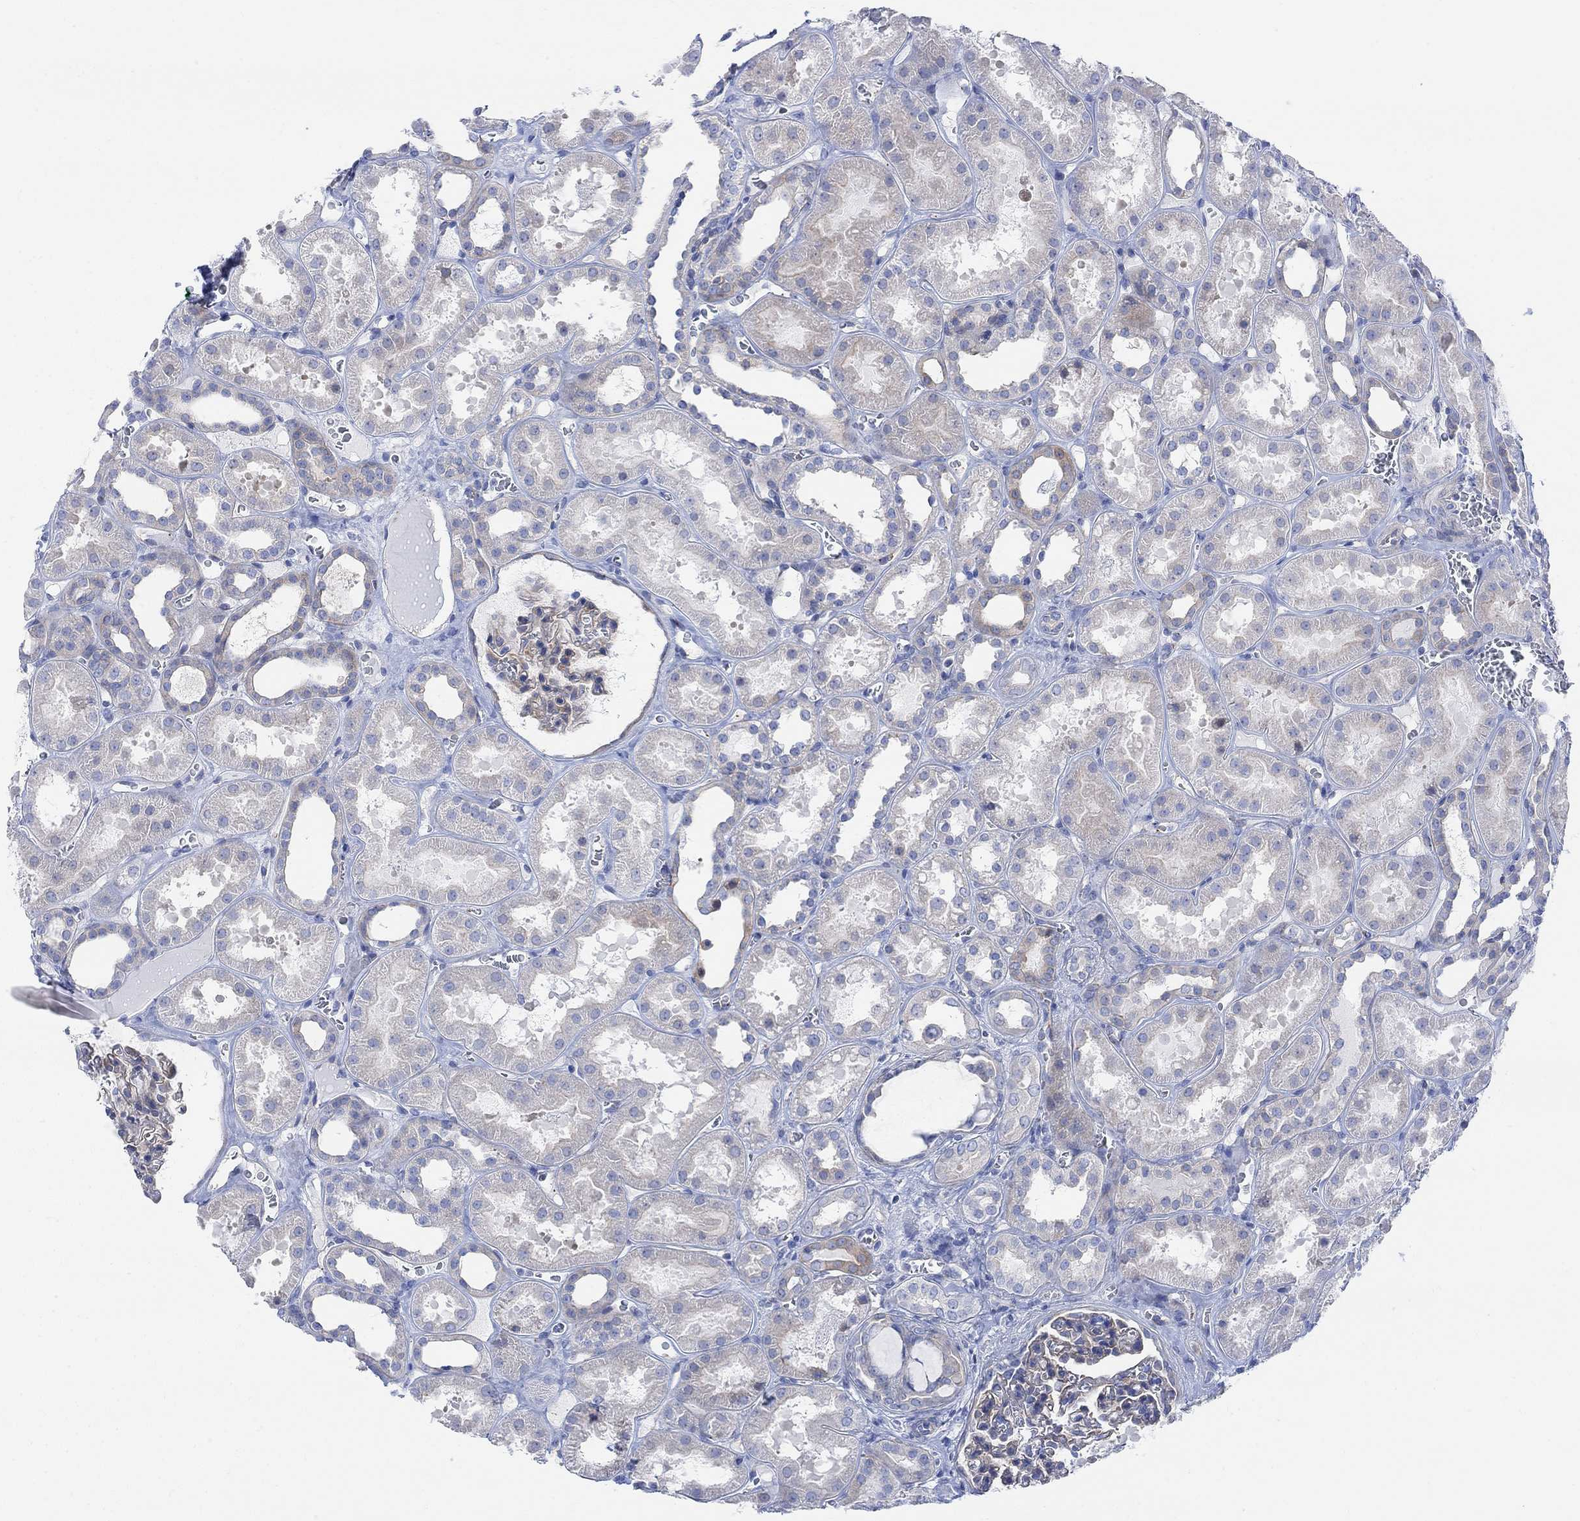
{"staining": {"intensity": "negative", "quantity": "none", "location": "none"}, "tissue": "kidney", "cell_type": "Cells in glomeruli", "image_type": "normal", "snomed": [{"axis": "morphology", "description": "Normal tissue, NOS"}, {"axis": "topography", "description": "Kidney"}], "caption": "The photomicrograph reveals no significant positivity in cells in glomeruli of kidney. The staining is performed using DAB brown chromogen with nuclei counter-stained in using hematoxylin.", "gene": "TLDC2", "patient": {"sex": "female", "age": 41}}